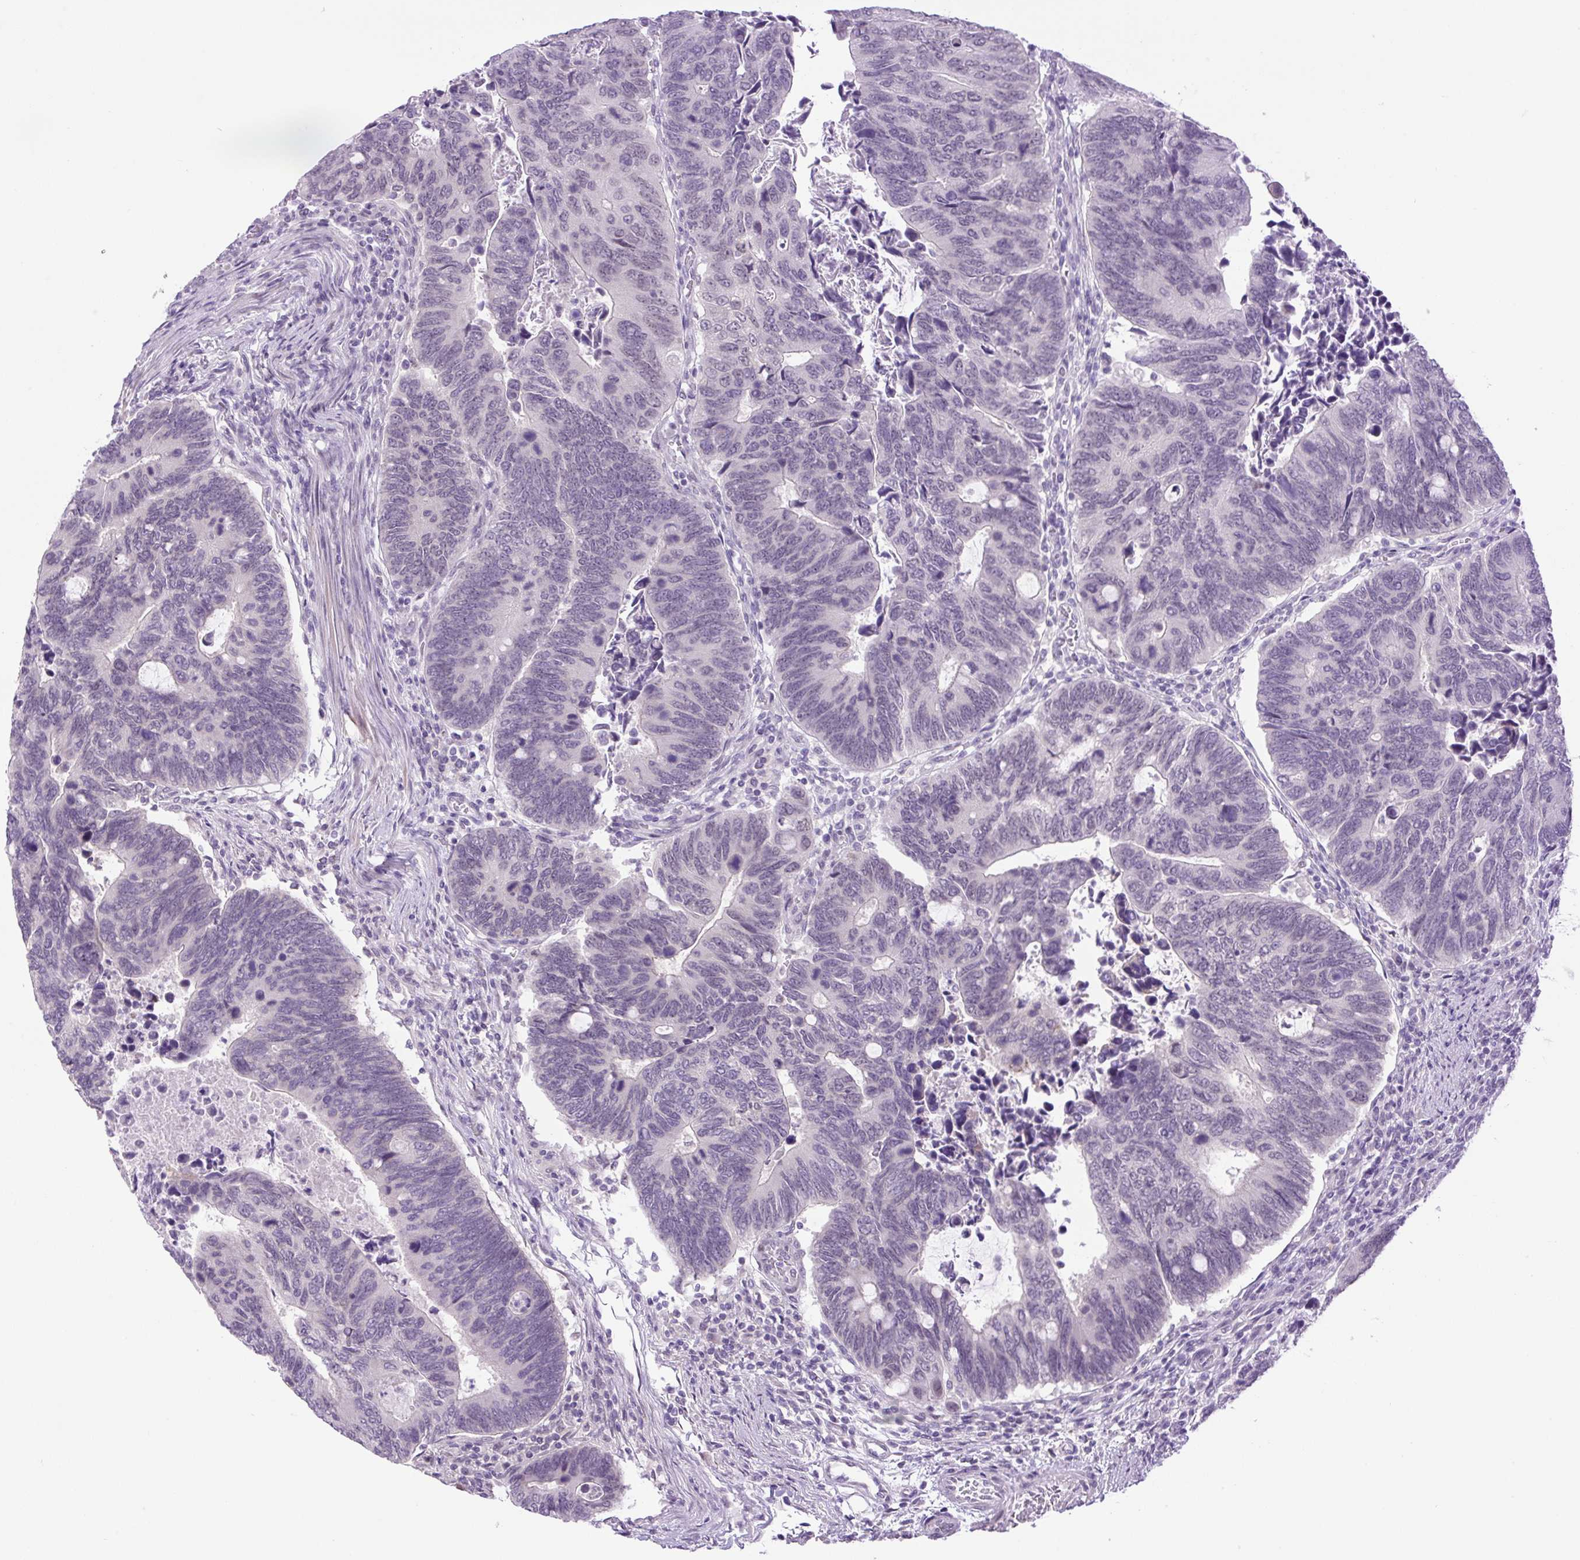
{"staining": {"intensity": "weak", "quantity": "25%-75%", "location": "nuclear"}, "tissue": "colorectal cancer", "cell_type": "Tumor cells", "image_type": "cancer", "snomed": [{"axis": "morphology", "description": "Adenocarcinoma, NOS"}, {"axis": "topography", "description": "Colon"}], "caption": "The immunohistochemical stain shows weak nuclear positivity in tumor cells of colorectal cancer tissue.", "gene": "KPNA1", "patient": {"sex": "male", "age": 87}}